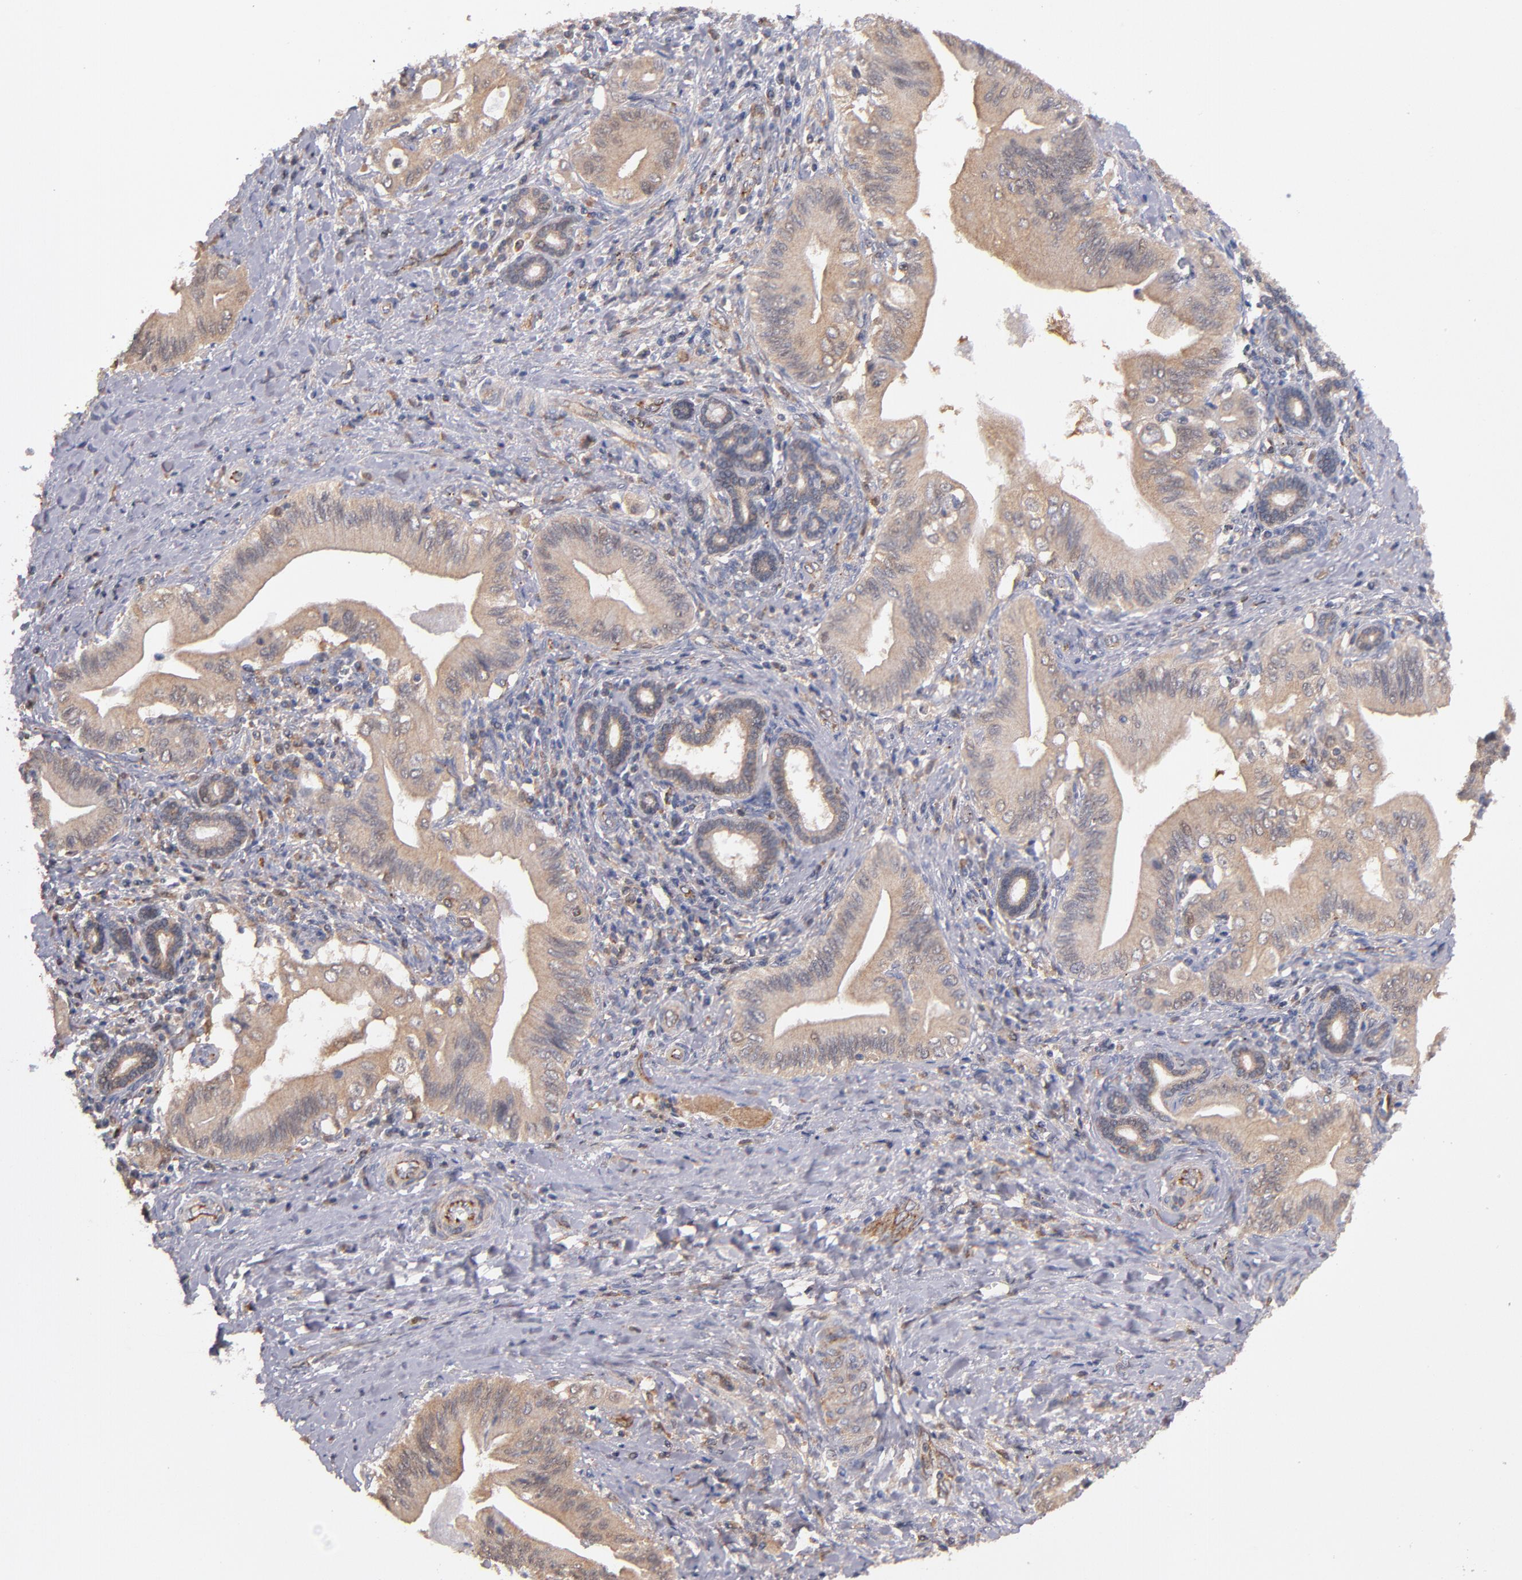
{"staining": {"intensity": "moderate", "quantity": ">75%", "location": "cytoplasmic/membranous"}, "tissue": "liver cancer", "cell_type": "Tumor cells", "image_type": "cancer", "snomed": [{"axis": "morphology", "description": "Cholangiocarcinoma"}, {"axis": "topography", "description": "Liver"}], "caption": "Protein analysis of liver cancer tissue shows moderate cytoplasmic/membranous expression in approximately >75% of tumor cells.", "gene": "GMFG", "patient": {"sex": "male", "age": 58}}